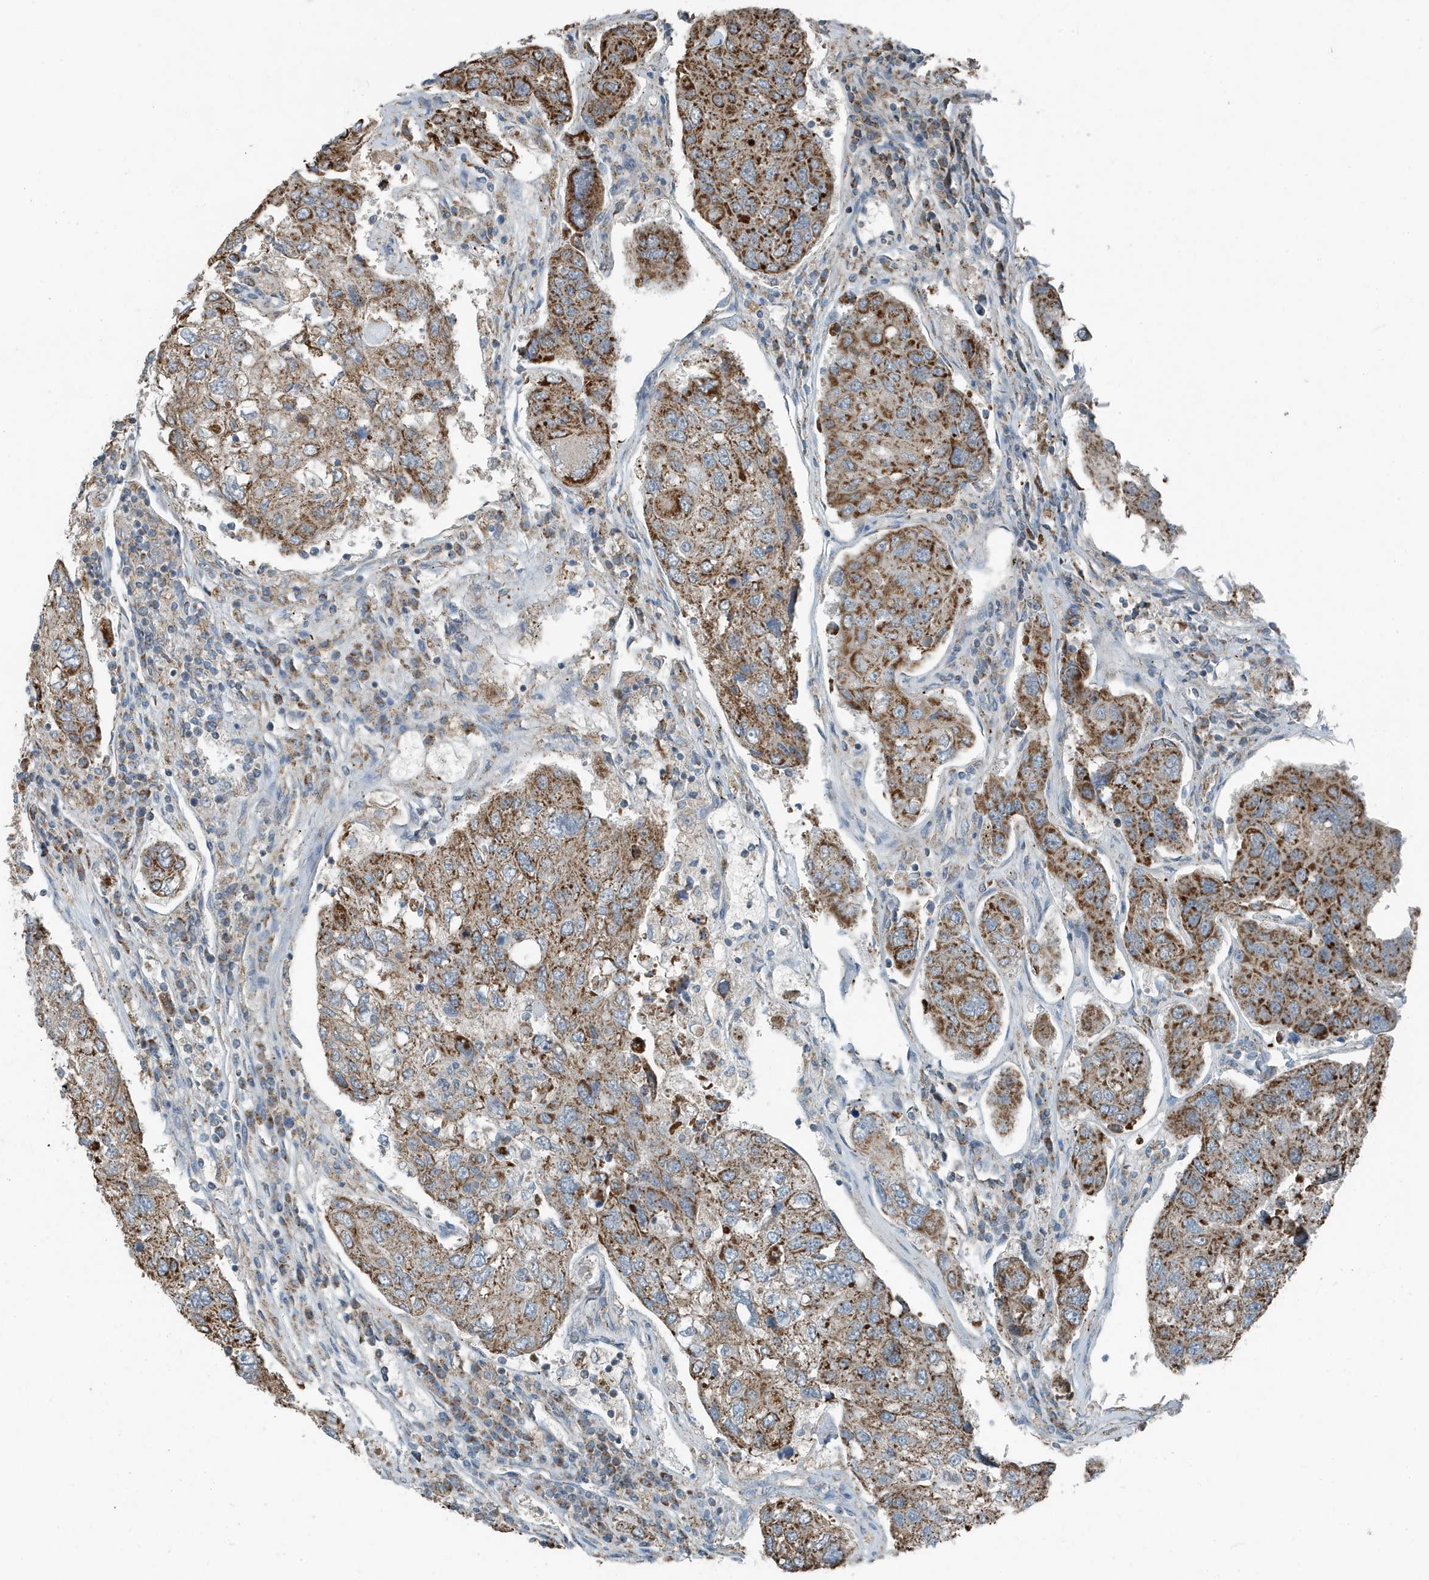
{"staining": {"intensity": "moderate", "quantity": ">75%", "location": "cytoplasmic/membranous"}, "tissue": "urothelial cancer", "cell_type": "Tumor cells", "image_type": "cancer", "snomed": [{"axis": "morphology", "description": "Urothelial carcinoma, High grade"}, {"axis": "topography", "description": "Lymph node"}, {"axis": "topography", "description": "Urinary bladder"}], "caption": "Immunohistochemical staining of urothelial cancer displays moderate cytoplasmic/membranous protein staining in approximately >75% of tumor cells.", "gene": "MT-CYB", "patient": {"sex": "male", "age": 51}}